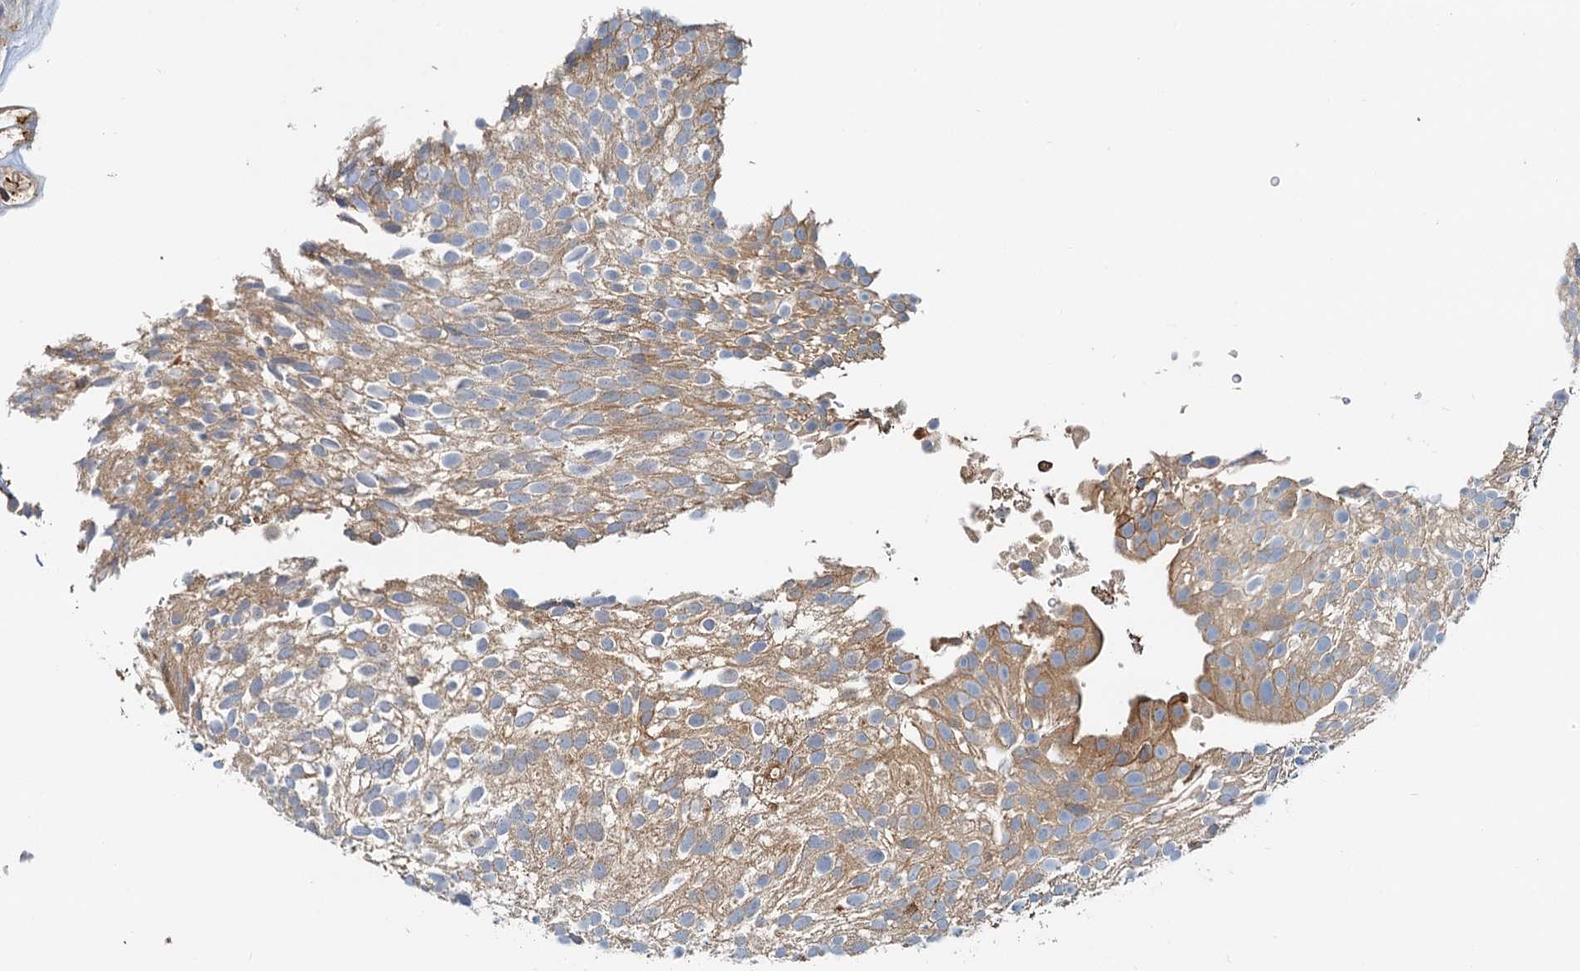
{"staining": {"intensity": "moderate", "quantity": "25%-75%", "location": "cytoplasmic/membranous"}, "tissue": "urothelial cancer", "cell_type": "Tumor cells", "image_type": "cancer", "snomed": [{"axis": "morphology", "description": "Urothelial carcinoma, Low grade"}, {"axis": "topography", "description": "Urinary bladder"}], "caption": "Protein analysis of low-grade urothelial carcinoma tissue exhibits moderate cytoplasmic/membranous positivity in about 25%-75% of tumor cells.", "gene": "NIPAL3", "patient": {"sex": "male", "age": 78}}